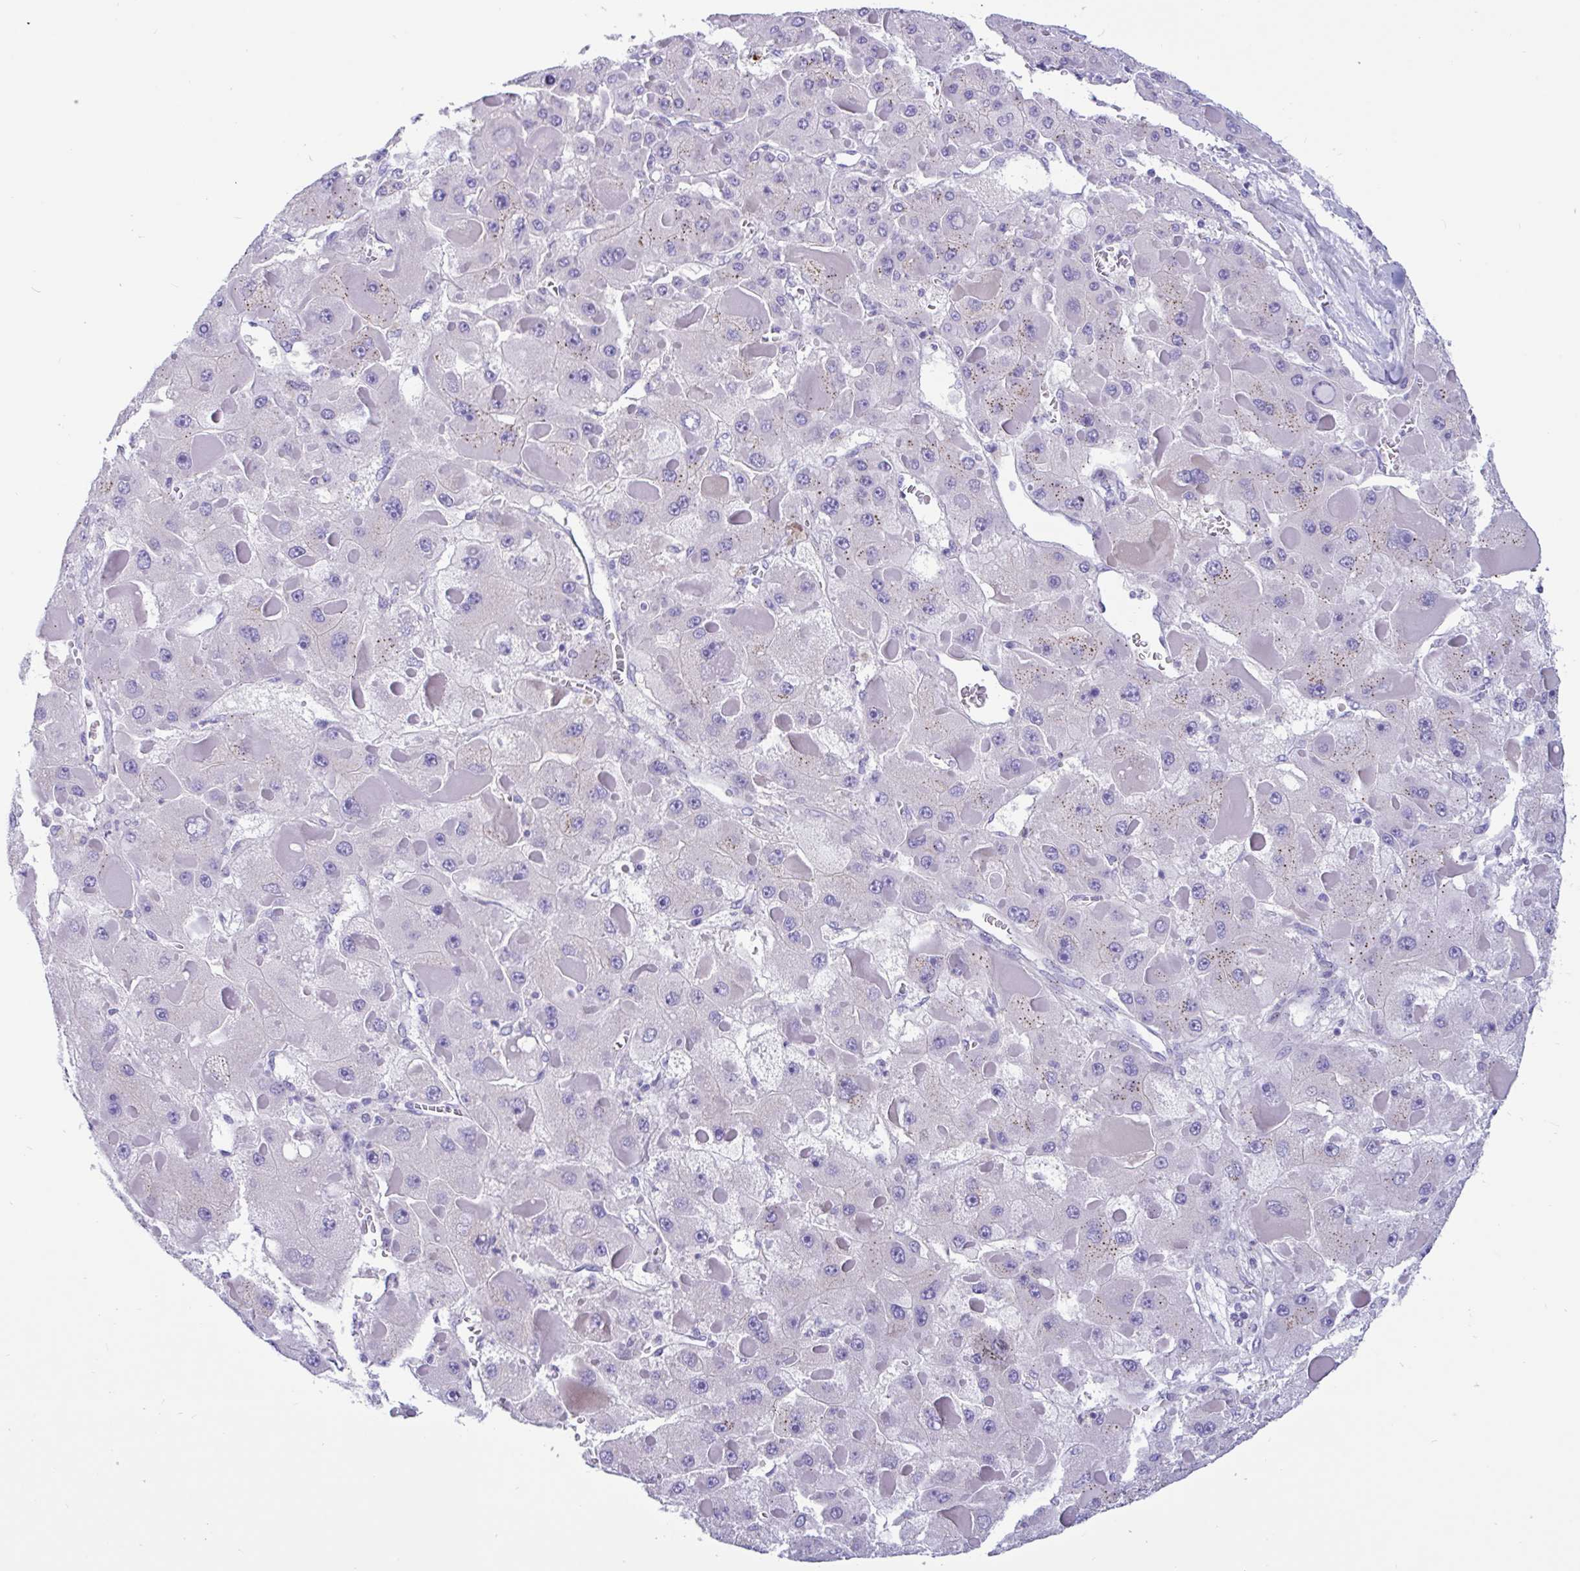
{"staining": {"intensity": "moderate", "quantity": "<25%", "location": "cytoplasmic/membranous"}, "tissue": "liver cancer", "cell_type": "Tumor cells", "image_type": "cancer", "snomed": [{"axis": "morphology", "description": "Carcinoma, Hepatocellular, NOS"}, {"axis": "topography", "description": "Liver"}], "caption": "Protein analysis of hepatocellular carcinoma (liver) tissue demonstrates moderate cytoplasmic/membranous positivity in approximately <25% of tumor cells. (DAB IHC, brown staining for protein, blue staining for nuclei).", "gene": "RNASE3", "patient": {"sex": "female", "age": 73}}